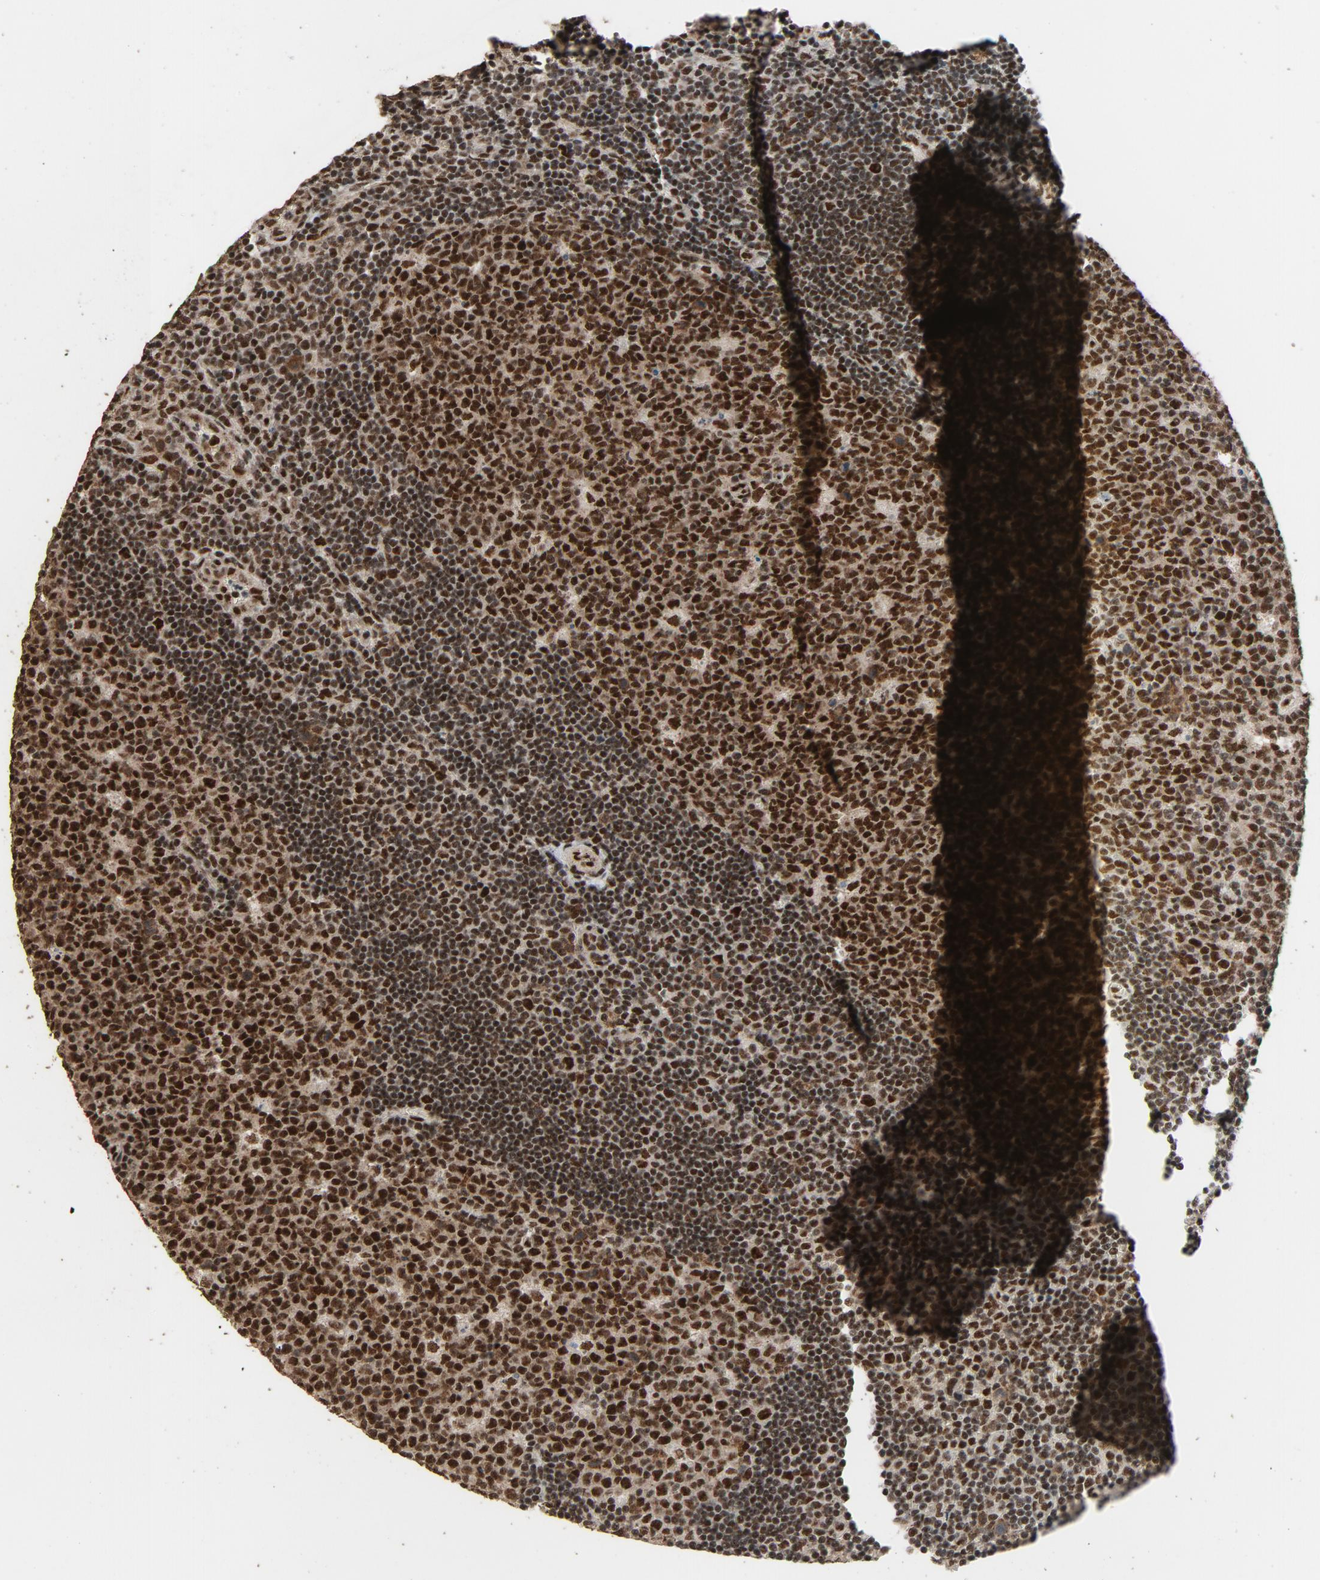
{"staining": {"intensity": "strong", "quantity": ">75%", "location": "nuclear"}, "tissue": "lymph node", "cell_type": "Germinal center cells", "image_type": "normal", "snomed": [{"axis": "morphology", "description": "Normal tissue, NOS"}, {"axis": "topography", "description": "Lymph node"}, {"axis": "topography", "description": "Salivary gland"}], "caption": "About >75% of germinal center cells in unremarkable human lymph node reveal strong nuclear protein staining as visualized by brown immunohistochemical staining.", "gene": "SMARCD1", "patient": {"sex": "male", "age": 8}}